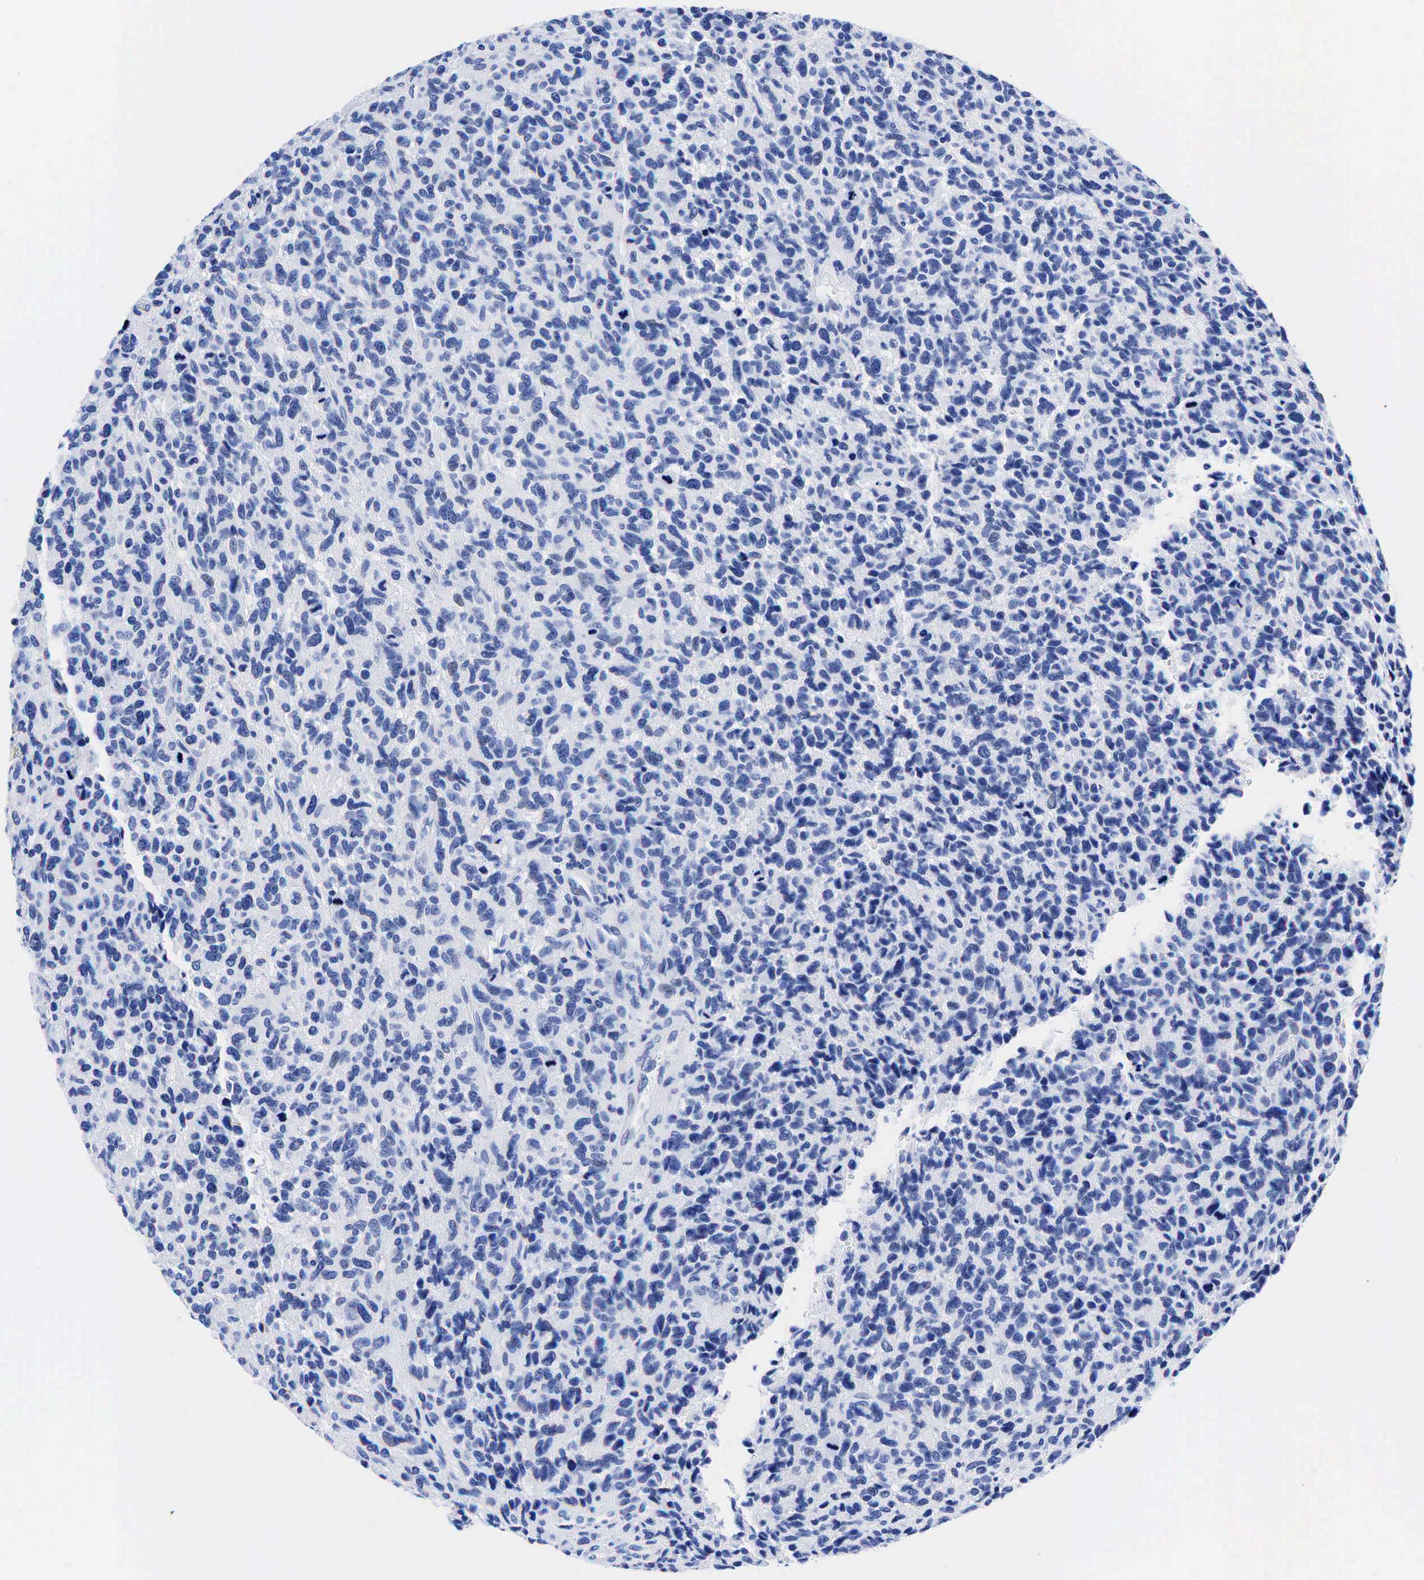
{"staining": {"intensity": "negative", "quantity": "none", "location": "none"}, "tissue": "glioma", "cell_type": "Tumor cells", "image_type": "cancer", "snomed": [{"axis": "morphology", "description": "Glioma, malignant, High grade"}, {"axis": "topography", "description": "Brain"}], "caption": "A high-resolution photomicrograph shows immunohistochemistry (IHC) staining of malignant high-grade glioma, which exhibits no significant positivity in tumor cells. (DAB IHC with hematoxylin counter stain).", "gene": "KRT18", "patient": {"sex": "male", "age": 77}}